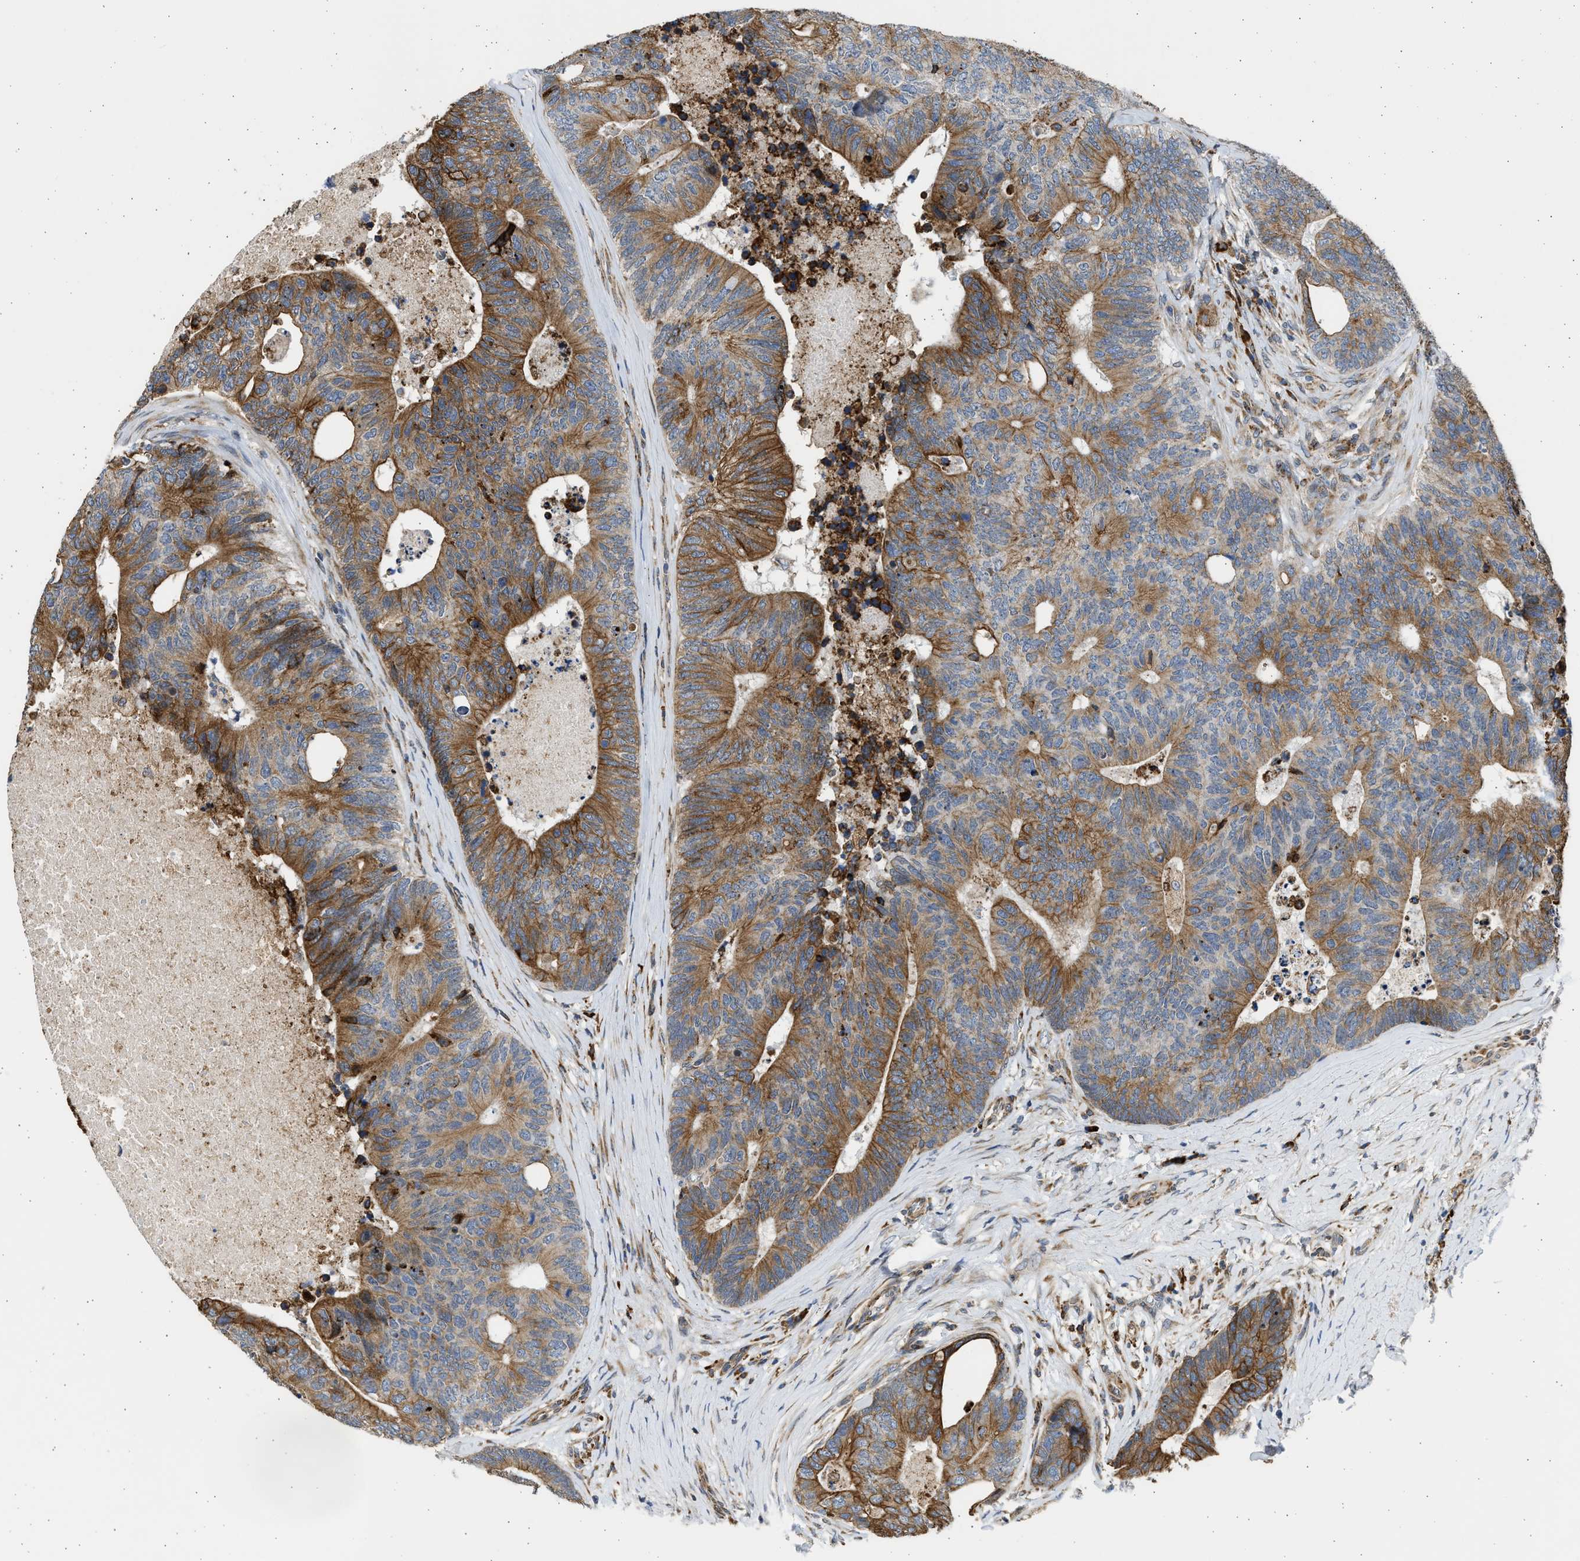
{"staining": {"intensity": "moderate", "quantity": ">75%", "location": "cytoplasmic/membranous"}, "tissue": "colorectal cancer", "cell_type": "Tumor cells", "image_type": "cancer", "snomed": [{"axis": "morphology", "description": "Adenocarcinoma, NOS"}, {"axis": "topography", "description": "Colon"}], "caption": "A photomicrograph showing moderate cytoplasmic/membranous staining in about >75% of tumor cells in adenocarcinoma (colorectal), as visualized by brown immunohistochemical staining.", "gene": "PLD2", "patient": {"sex": "female", "age": 67}}